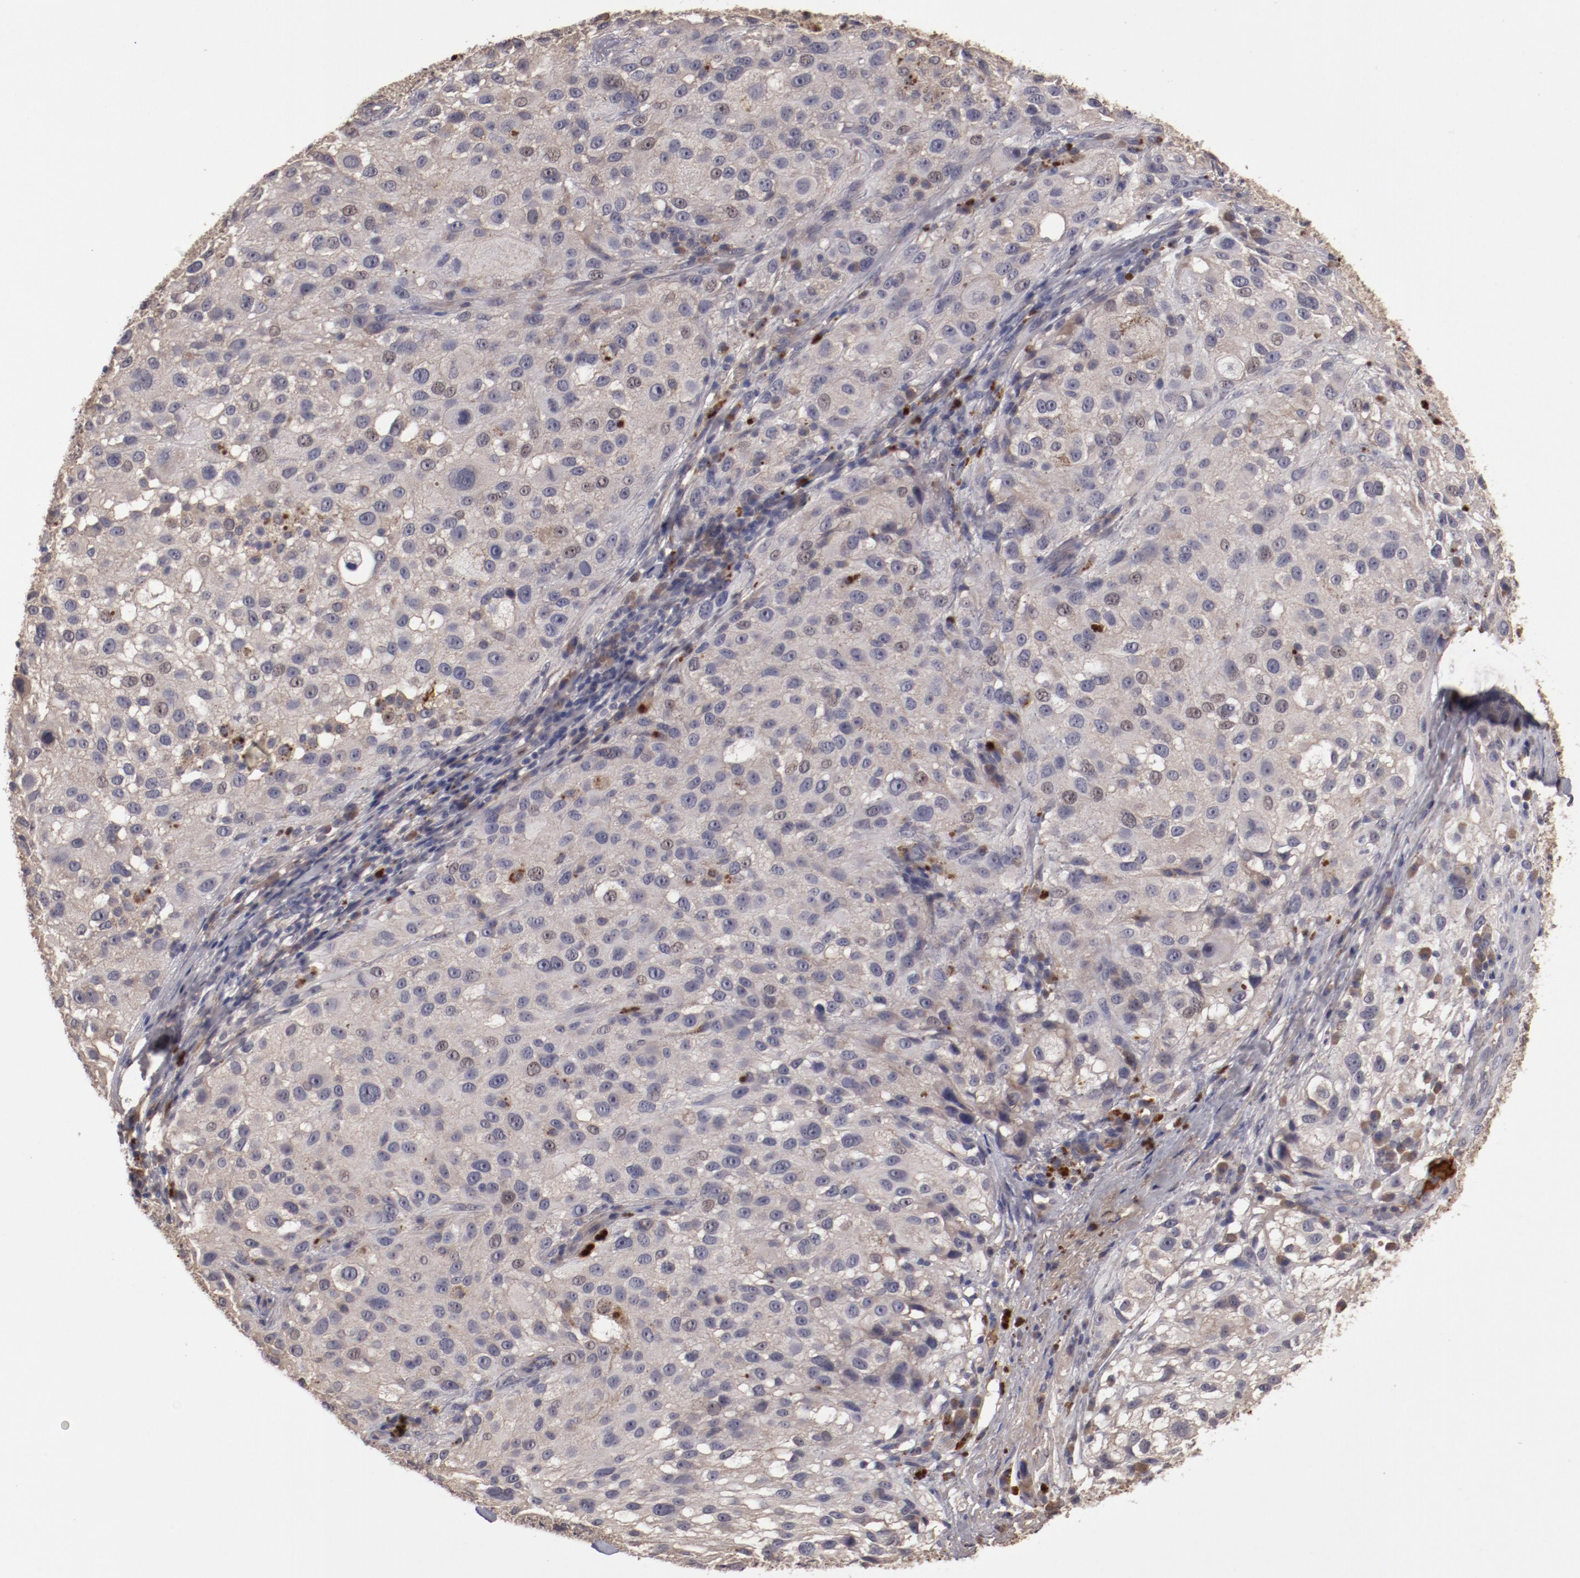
{"staining": {"intensity": "weak", "quantity": "<25%", "location": "cytoplasmic/membranous"}, "tissue": "melanoma", "cell_type": "Tumor cells", "image_type": "cancer", "snomed": [{"axis": "morphology", "description": "Necrosis, NOS"}, {"axis": "morphology", "description": "Malignant melanoma, NOS"}, {"axis": "topography", "description": "Skin"}], "caption": "IHC of melanoma exhibits no positivity in tumor cells.", "gene": "CP", "patient": {"sex": "female", "age": 87}}